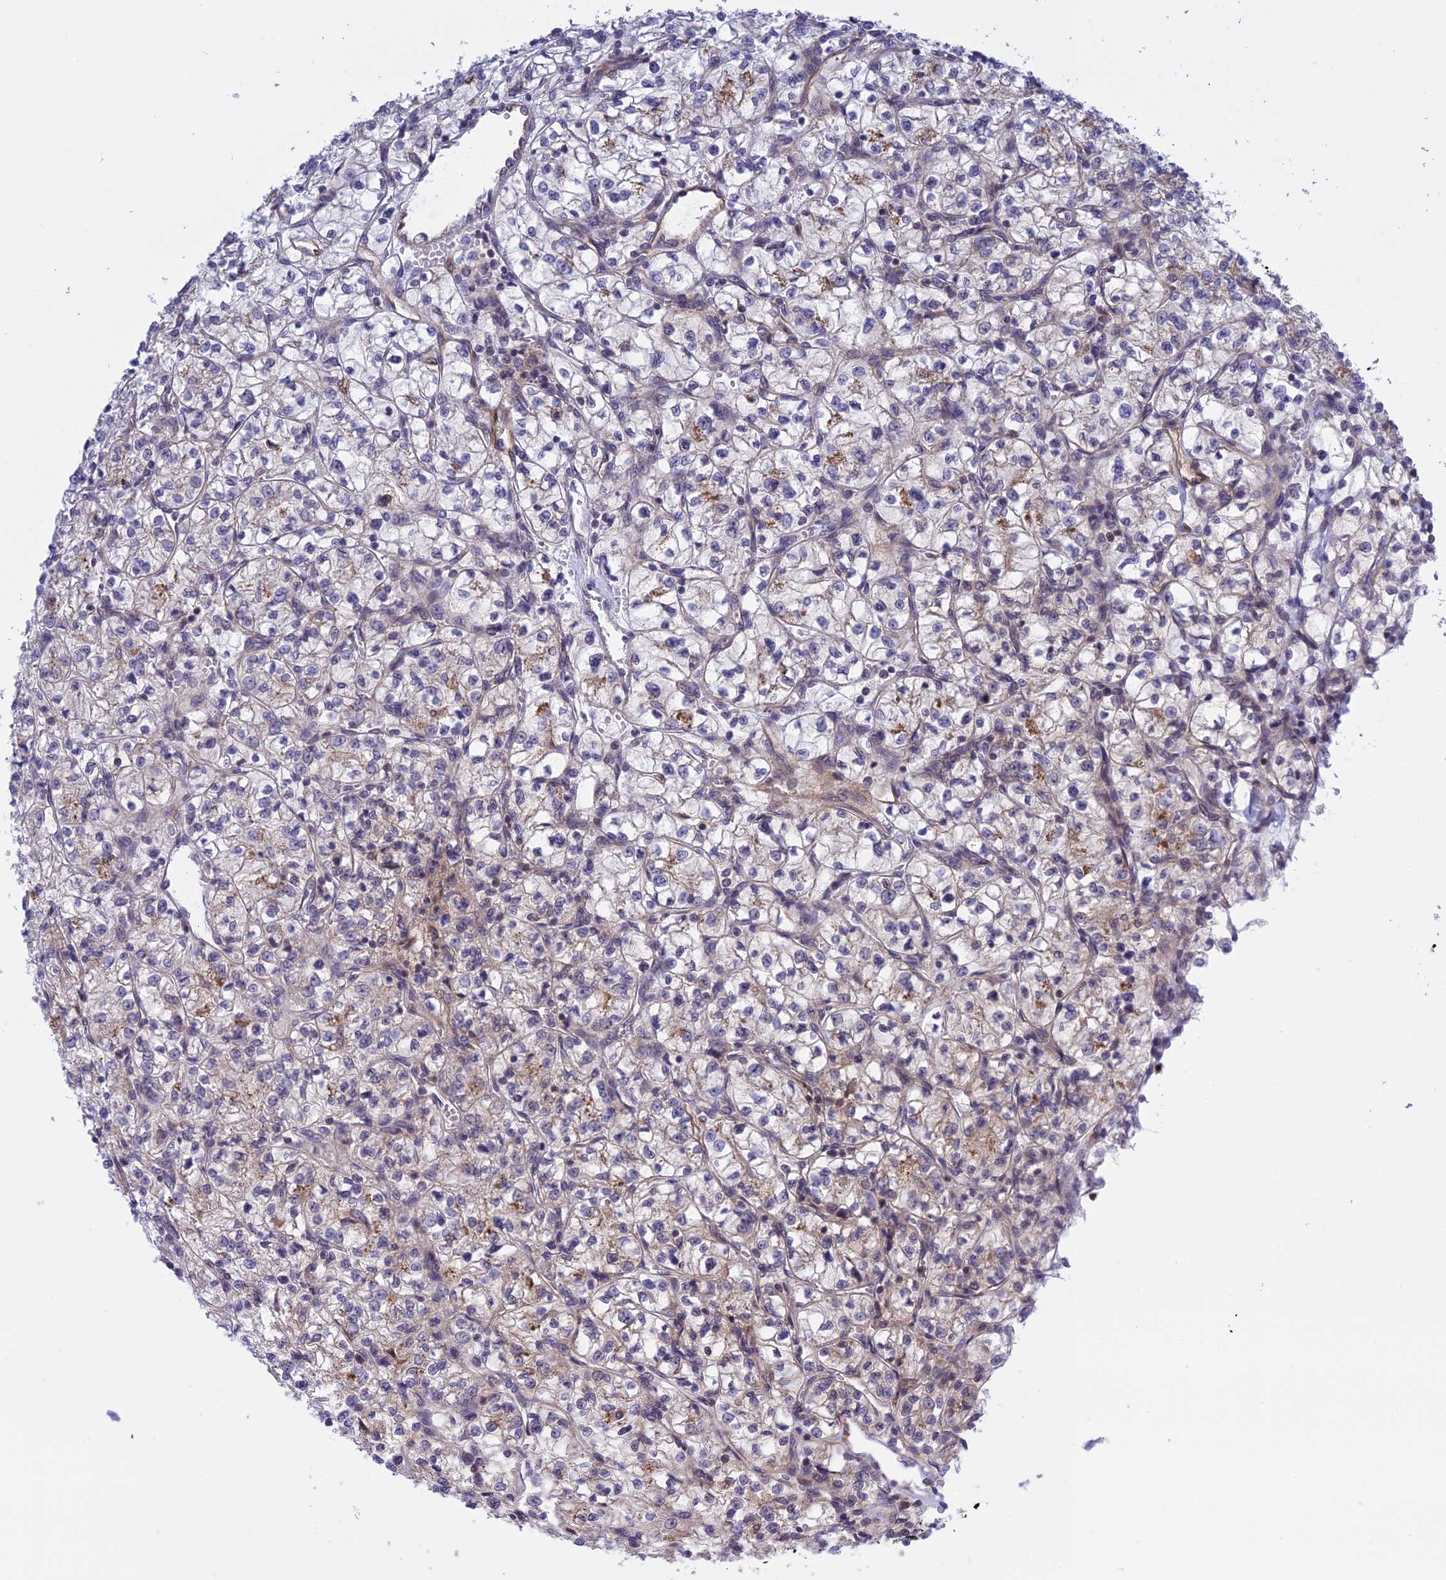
{"staining": {"intensity": "moderate", "quantity": "<25%", "location": "cytoplasmic/membranous"}, "tissue": "renal cancer", "cell_type": "Tumor cells", "image_type": "cancer", "snomed": [{"axis": "morphology", "description": "Adenocarcinoma, NOS"}, {"axis": "topography", "description": "Kidney"}], "caption": "Human renal cancer stained with a brown dye exhibits moderate cytoplasmic/membranous positive expression in approximately <25% of tumor cells.", "gene": "TCEA1", "patient": {"sex": "female", "age": 64}}